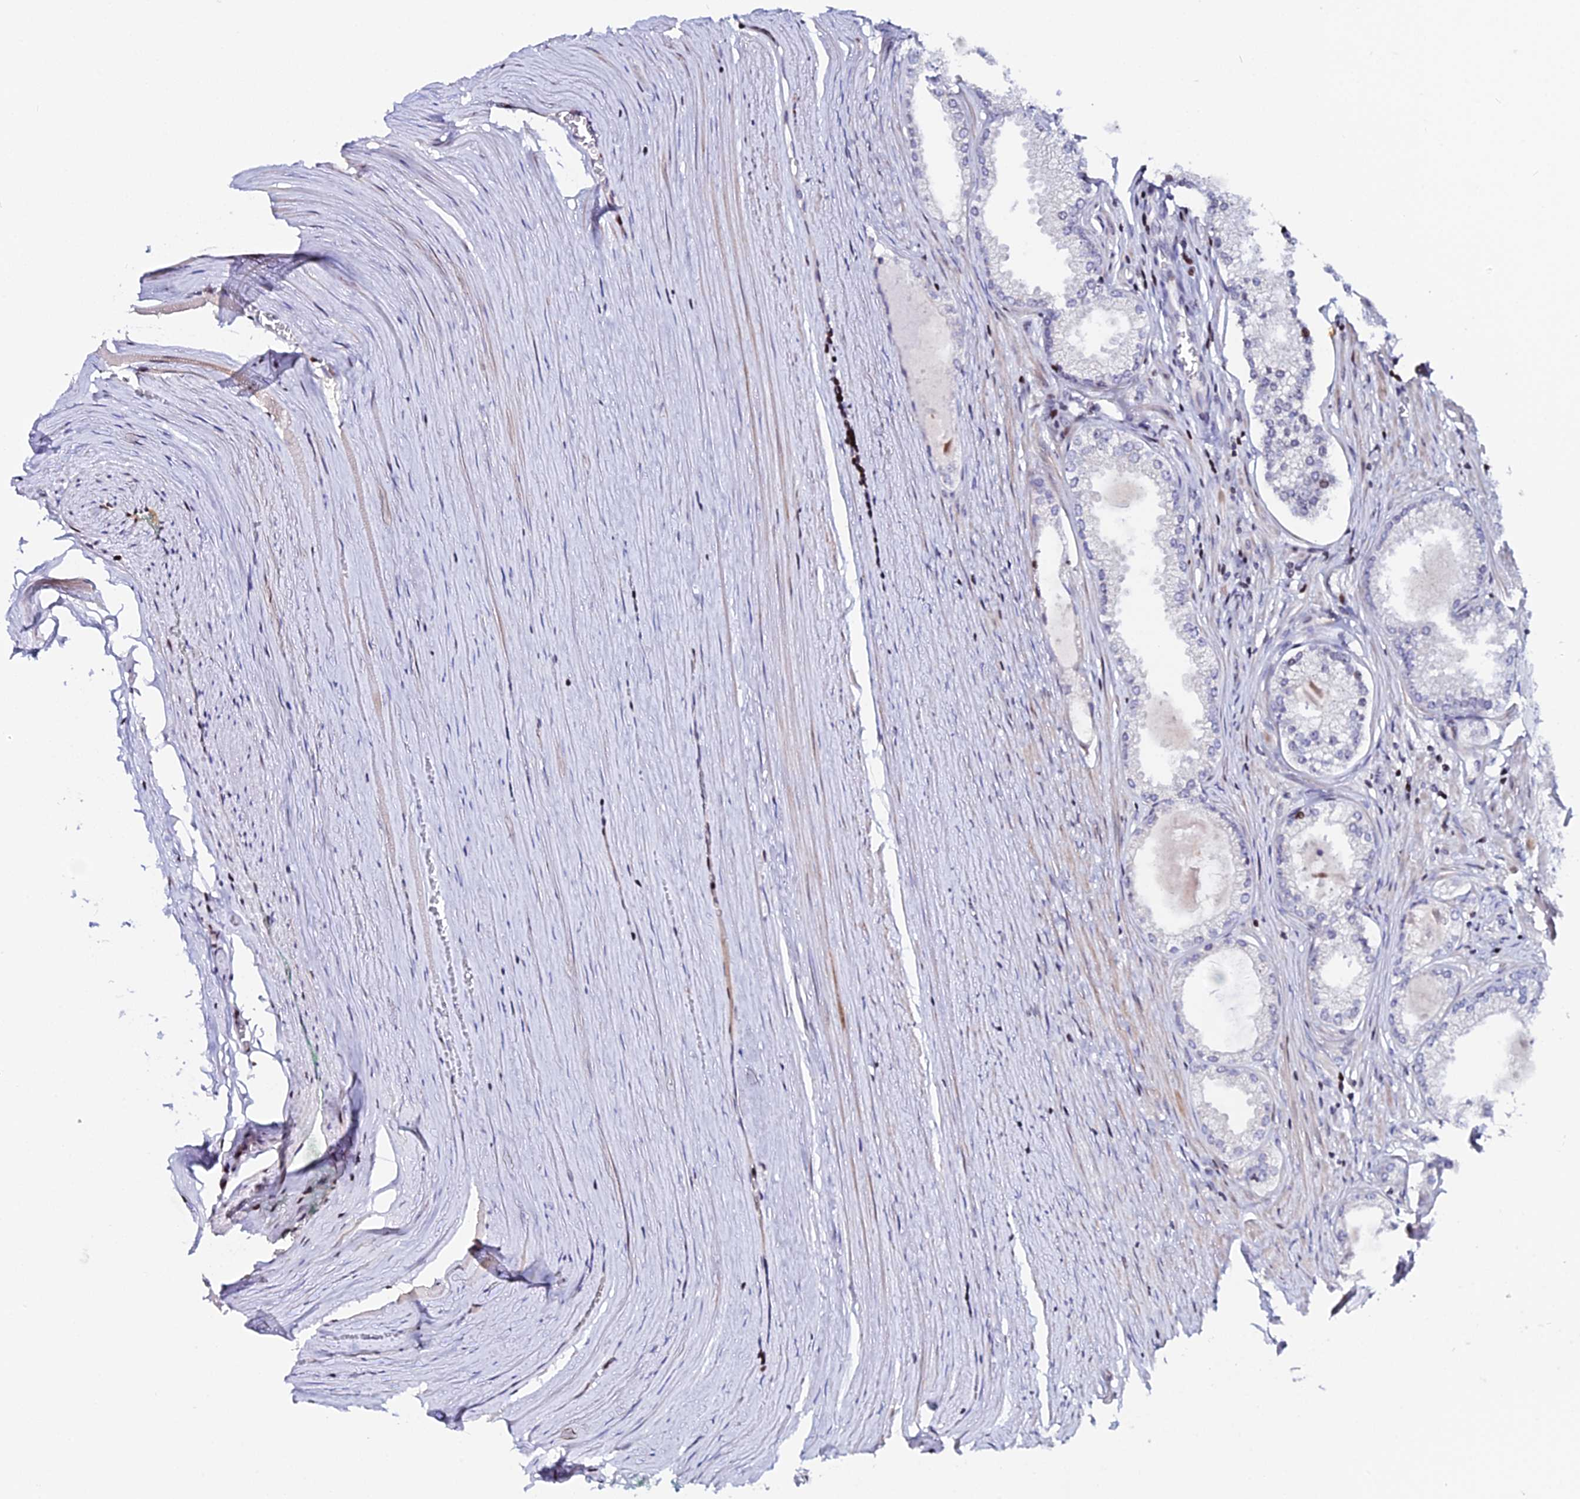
{"staining": {"intensity": "negative", "quantity": "none", "location": "none"}, "tissue": "prostate cancer", "cell_type": "Tumor cells", "image_type": "cancer", "snomed": [{"axis": "morphology", "description": "Adenocarcinoma, High grade"}, {"axis": "topography", "description": "Prostate"}], "caption": "The micrograph displays no staining of tumor cells in prostate high-grade adenocarcinoma.", "gene": "MYNN", "patient": {"sex": "male", "age": 68}}